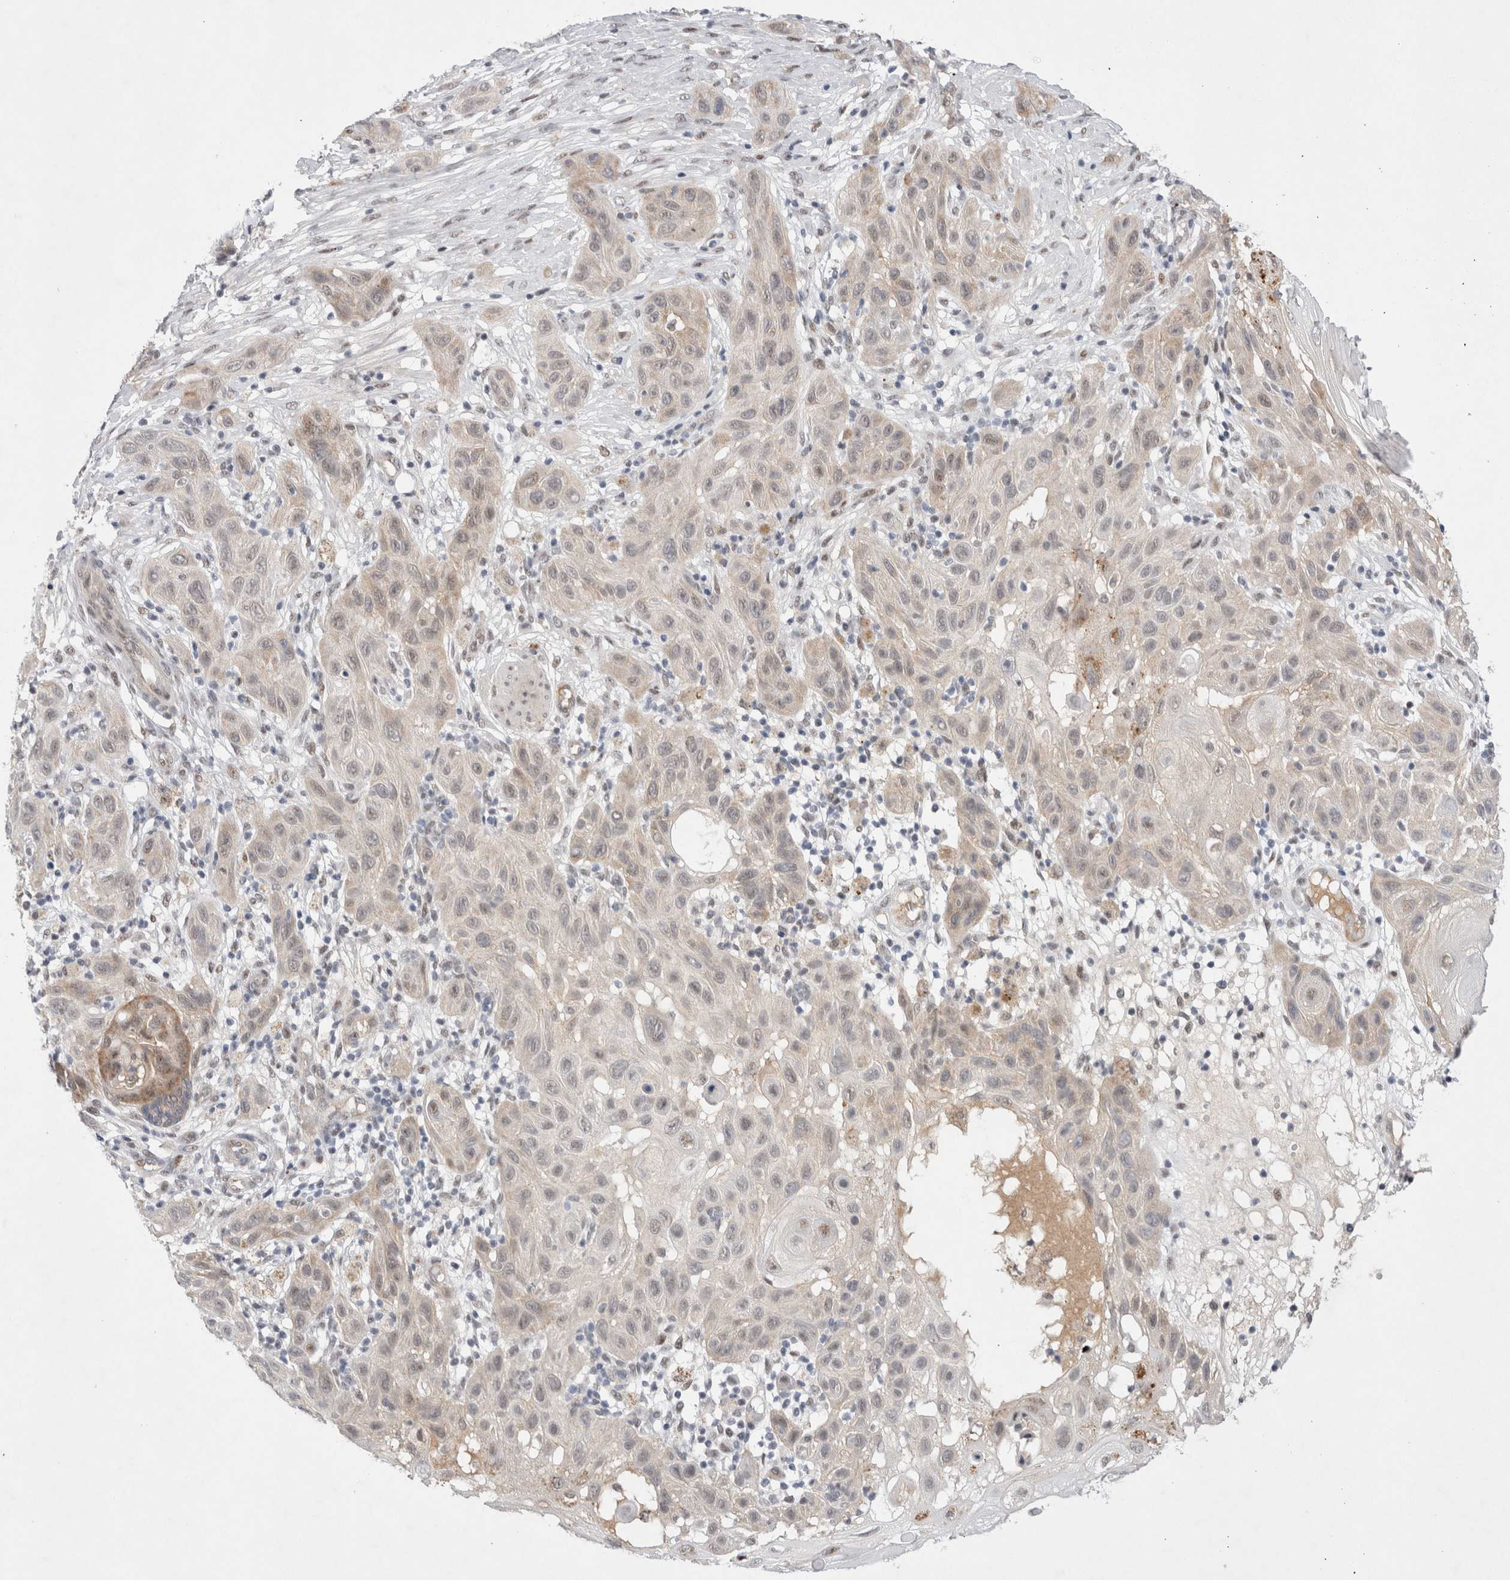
{"staining": {"intensity": "negative", "quantity": "none", "location": "none"}, "tissue": "skin cancer", "cell_type": "Tumor cells", "image_type": "cancer", "snomed": [{"axis": "morphology", "description": "Squamous cell carcinoma, NOS"}, {"axis": "topography", "description": "Skin"}], "caption": "Photomicrograph shows no protein expression in tumor cells of squamous cell carcinoma (skin) tissue.", "gene": "WIPF2", "patient": {"sex": "female", "age": 96}}